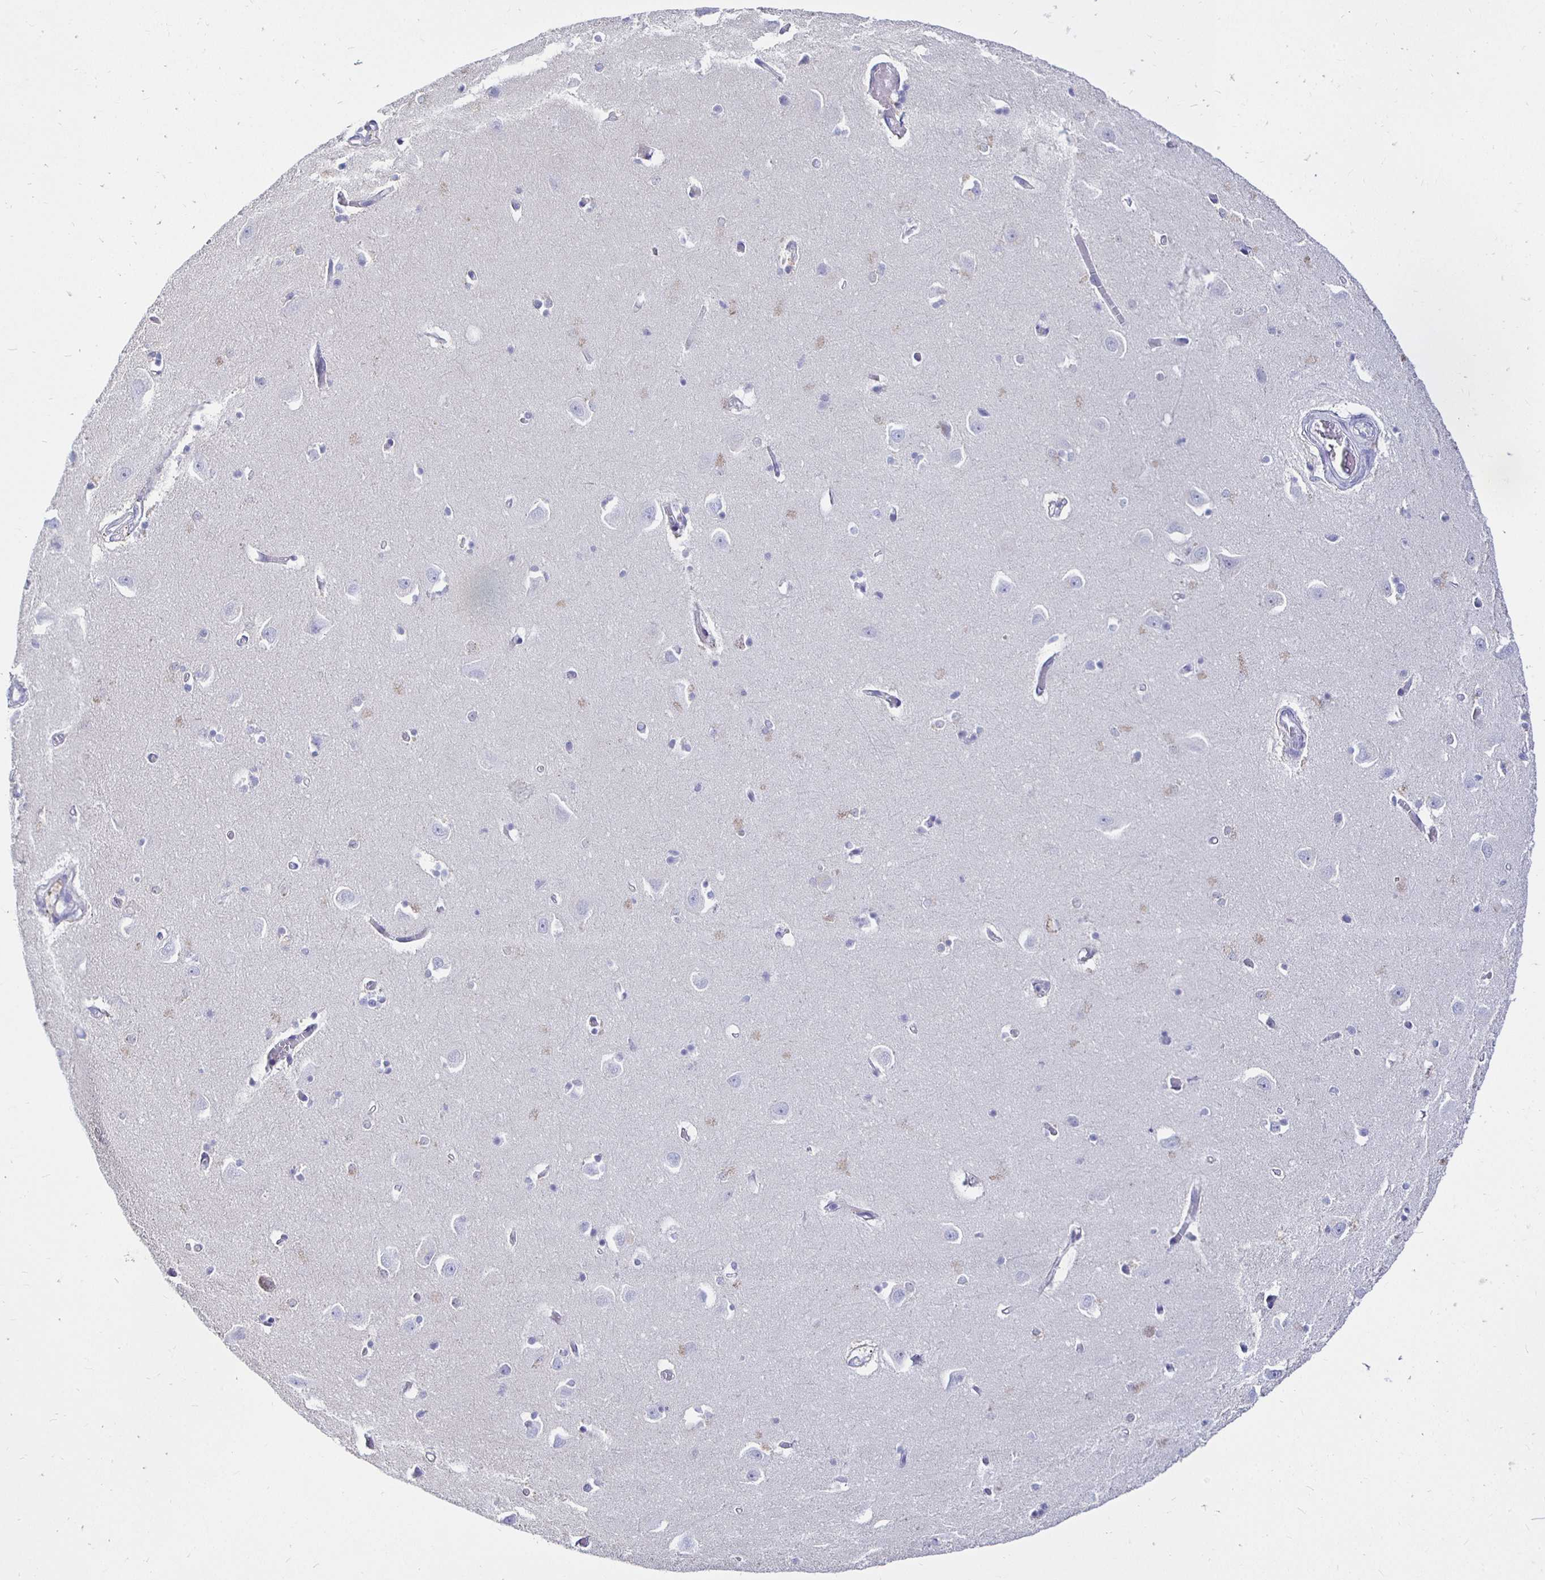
{"staining": {"intensity": "weak", "quantity": "<25%", "location": "cytoplasmic/membranous"}, "tissue": "caudate", "cell_type": "Glial cells", "image_type": "normal", "snomed": [{"axis": "morphology", "description": "Normal tissue, NOS"}, {"axis": "topography", "description": "Lateral ventricle wall"}, {"axis": "topography", "description": "Hippocampus"}], "caption": "Immunohistochemical staining of benign caudate exhibits no significant staining in glial cells. (Stains: DAB (3,3'-diaminobenzidine) immunohistochemistry (IHC) with hematoxylin counter stain, Microscopy: brightfield microscopy at high magnification).", "gene": "UMOD", "patient": {"sex": "female", "age": 63}}